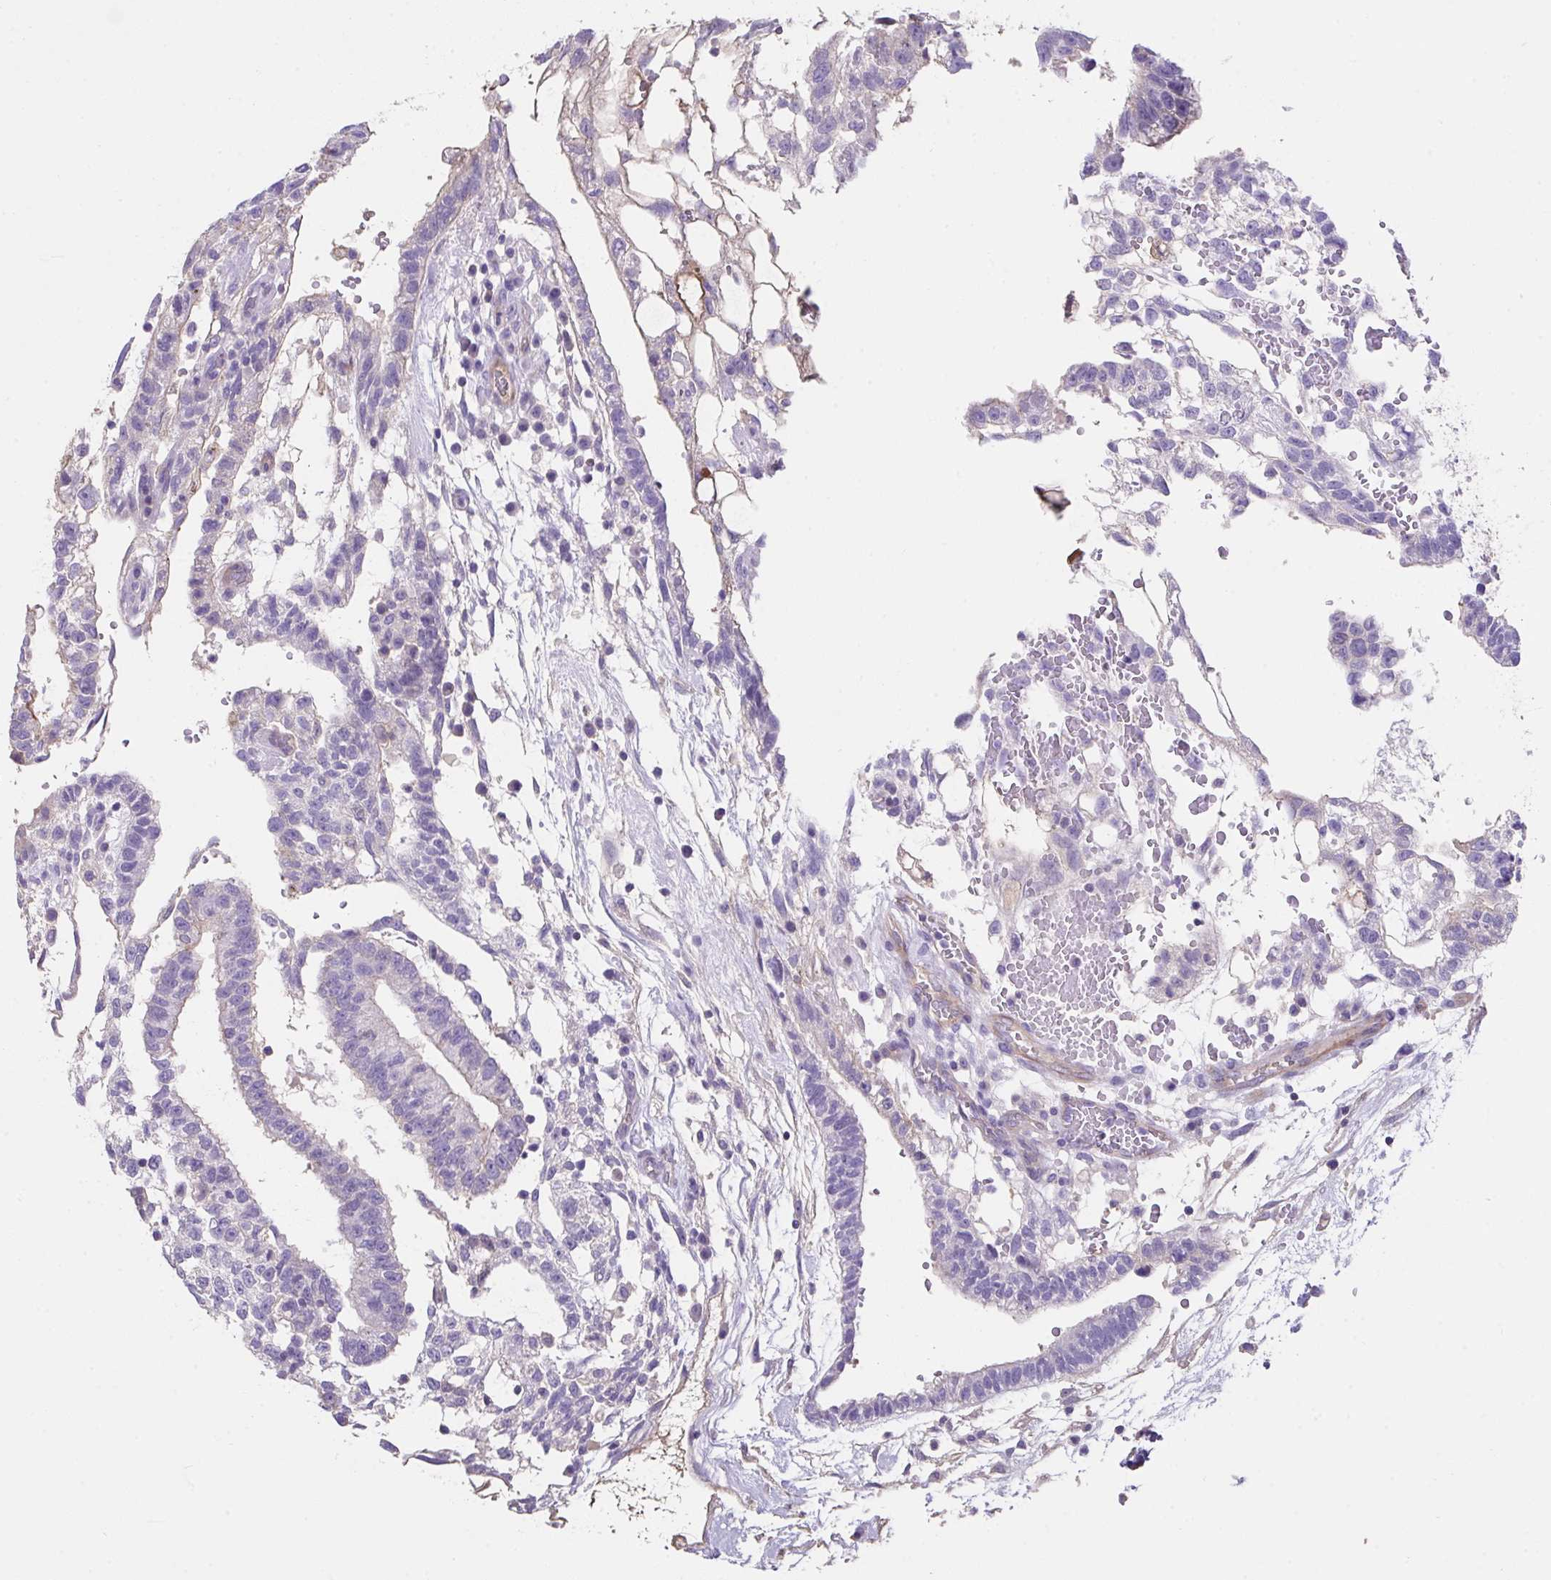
{"staining": {"intensity": "negative", "quantity": "none", "location": "none"}, "tissue": "testis cancer", "cell_type": "Tumor cells", "image_type": "cancer", "snomed": [{"axis": "morphology", "description": "Carcinoma, Embryonal, NOS"}, {"axis": "topography", "description": "Testis"}], "caption": "Micrograph shows no significant protein positivity in tumor cells of embryonal carcinoma (testis).", "gene": "ZNF813", "patient": {"sex": "male", "age": 32}}